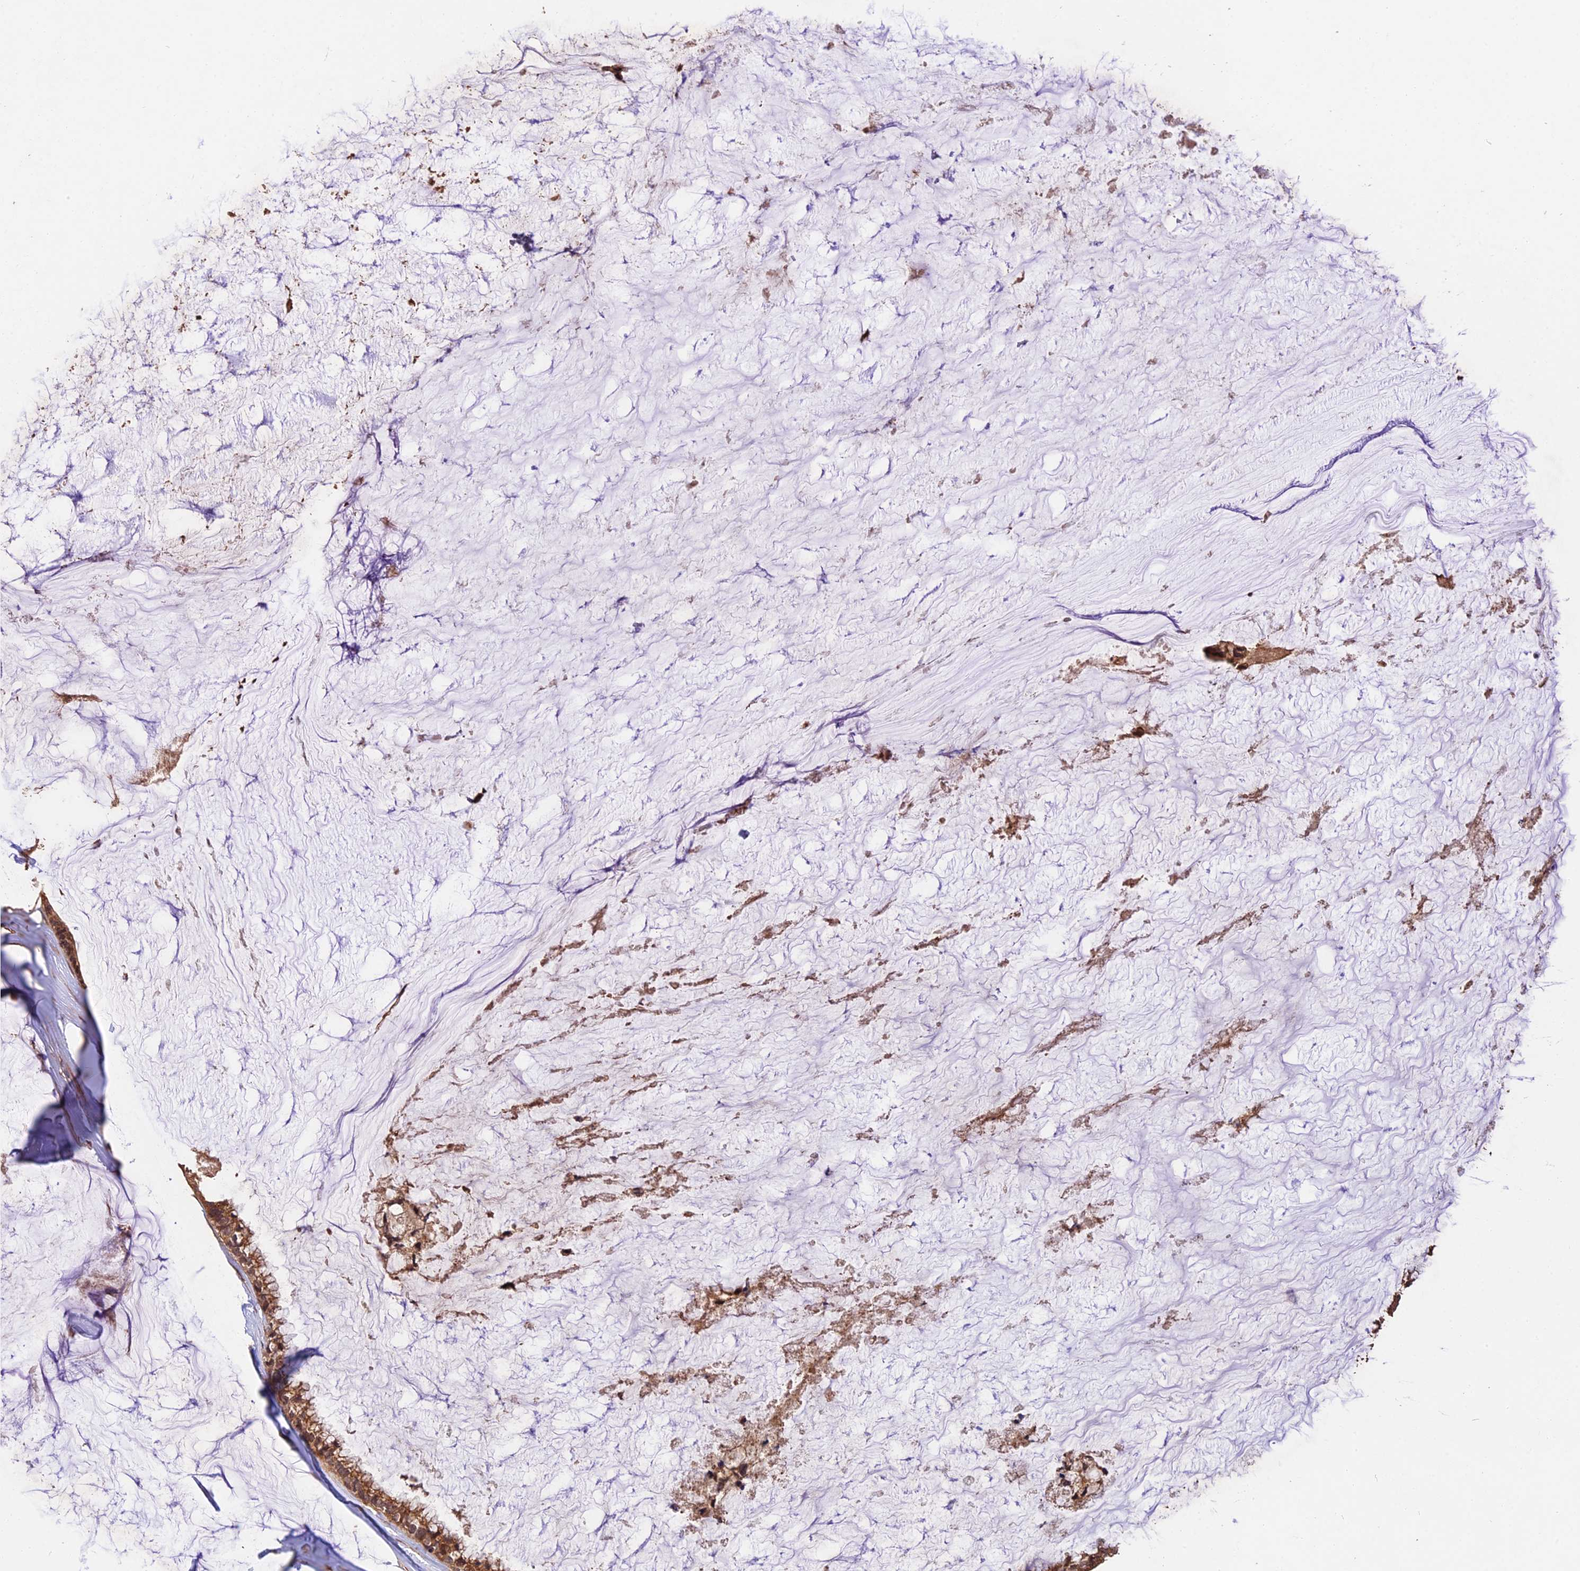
{"staining": {"intensity": "moderate", "quantity": ">75%", "location": "cytoplasmic/membranous"}, "tissue": "ovarian cancer", "cell_type": "Tumor cells", "image_type": "cancer", "snomed": [{"axis": "morphology", "description": "Cystadenocarcinoma, mucinous, NOS"}, {"axis": "topography", "description": "Ovary"}], "caption": "IHC (DAB) staining of human ovarian mucinous cystadenocarcinoma shows moderate cytoplasmic/membranous protein expression in about >75% of tumor cells.", "gene": "ESCO1", "patient": {"sex": "female", "age": 39}}